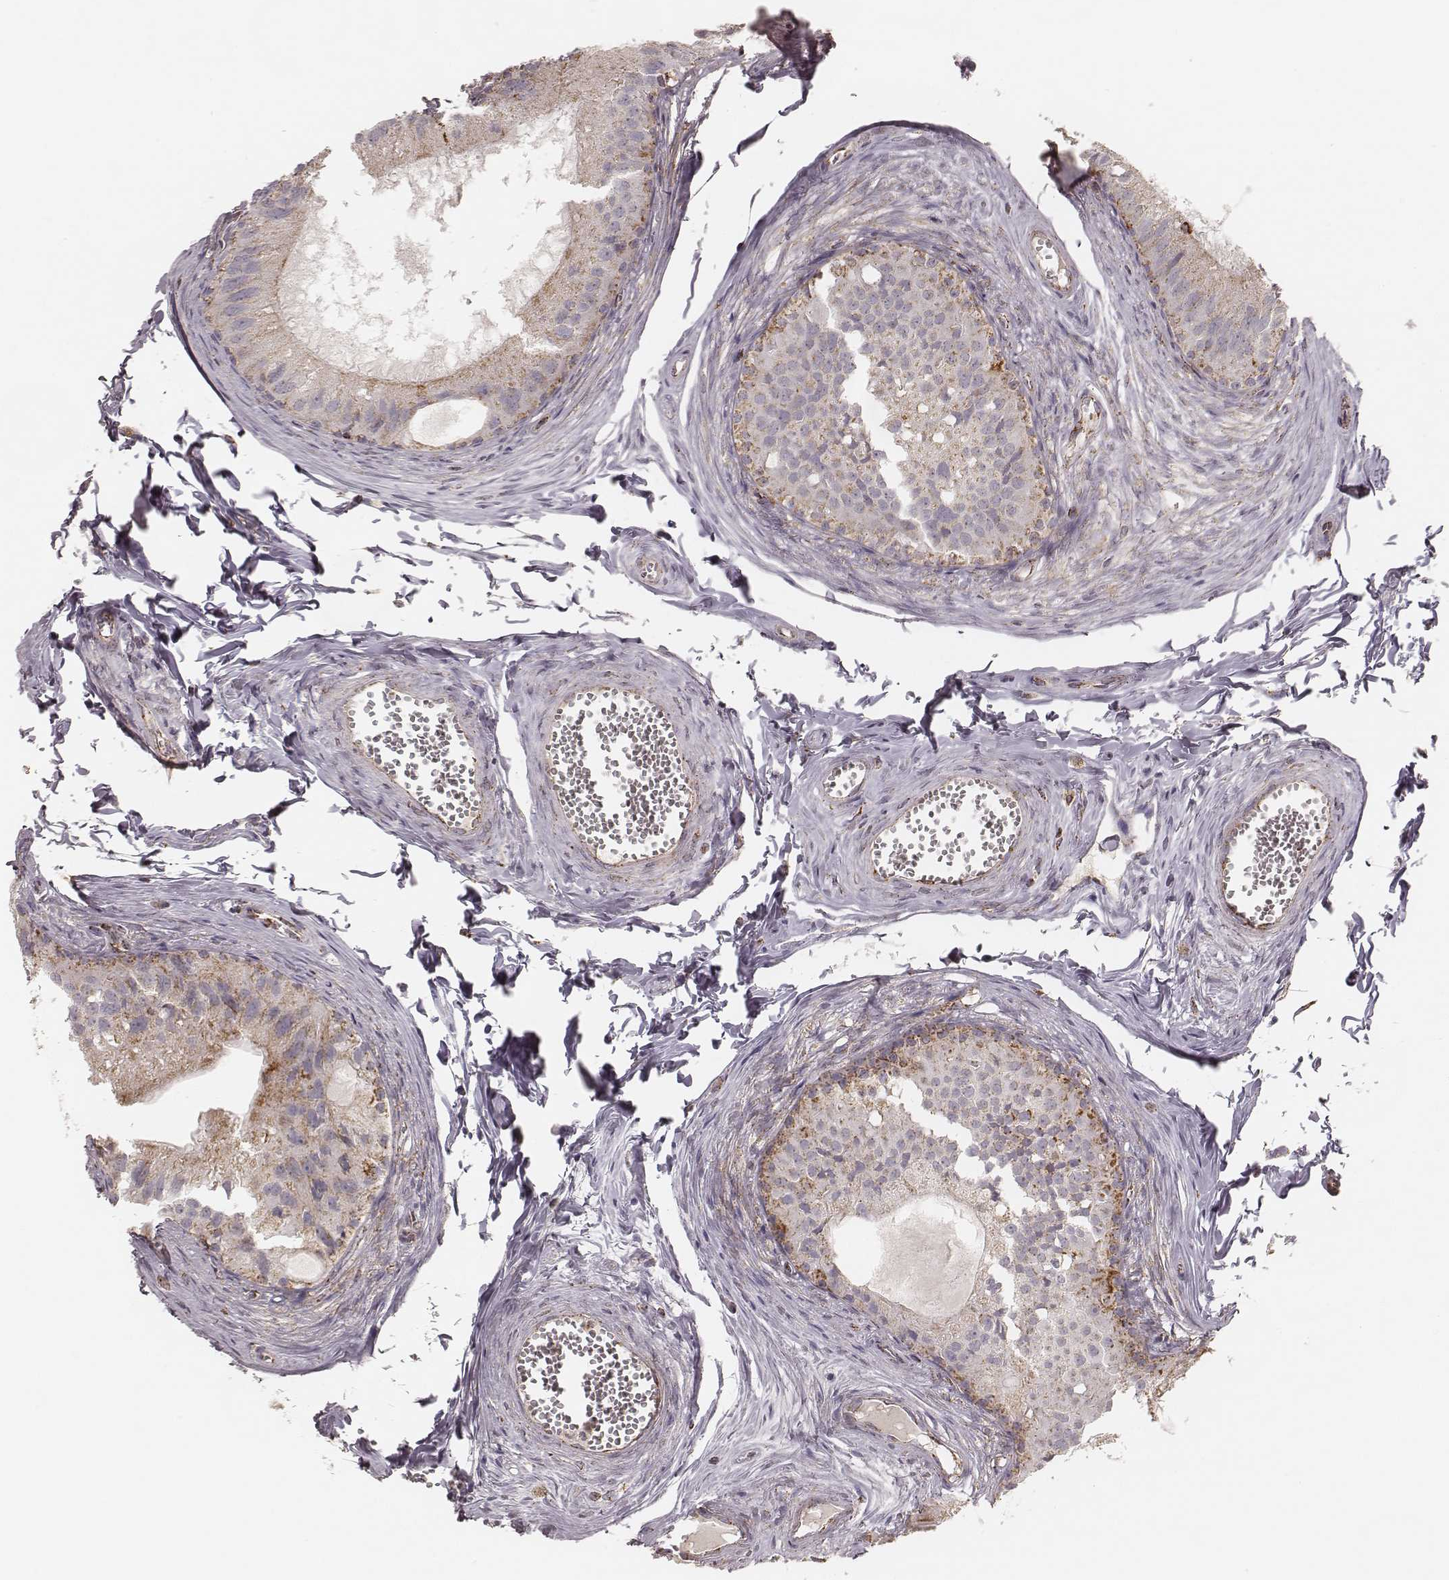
{"staining": {"intensity": "moderate", "quantity": "25%-75%", "location": "cytoplasmic/membranous"}, "tissue": "epididymis", "cell_type": "Glandular cells", "image_type": "normal", "snomed": [{"axis": "morphology", "description": "Normal tissue, NOS"}, {"axis": "topography", "description": "Epididymis"}], "caption": "Moderate cytoplasmic/membranous protein expression is present in approximately 25%-75% of glandular cells in epididymis.", "gene": "CS", "patient": {"sex": "male", "age": 45}}